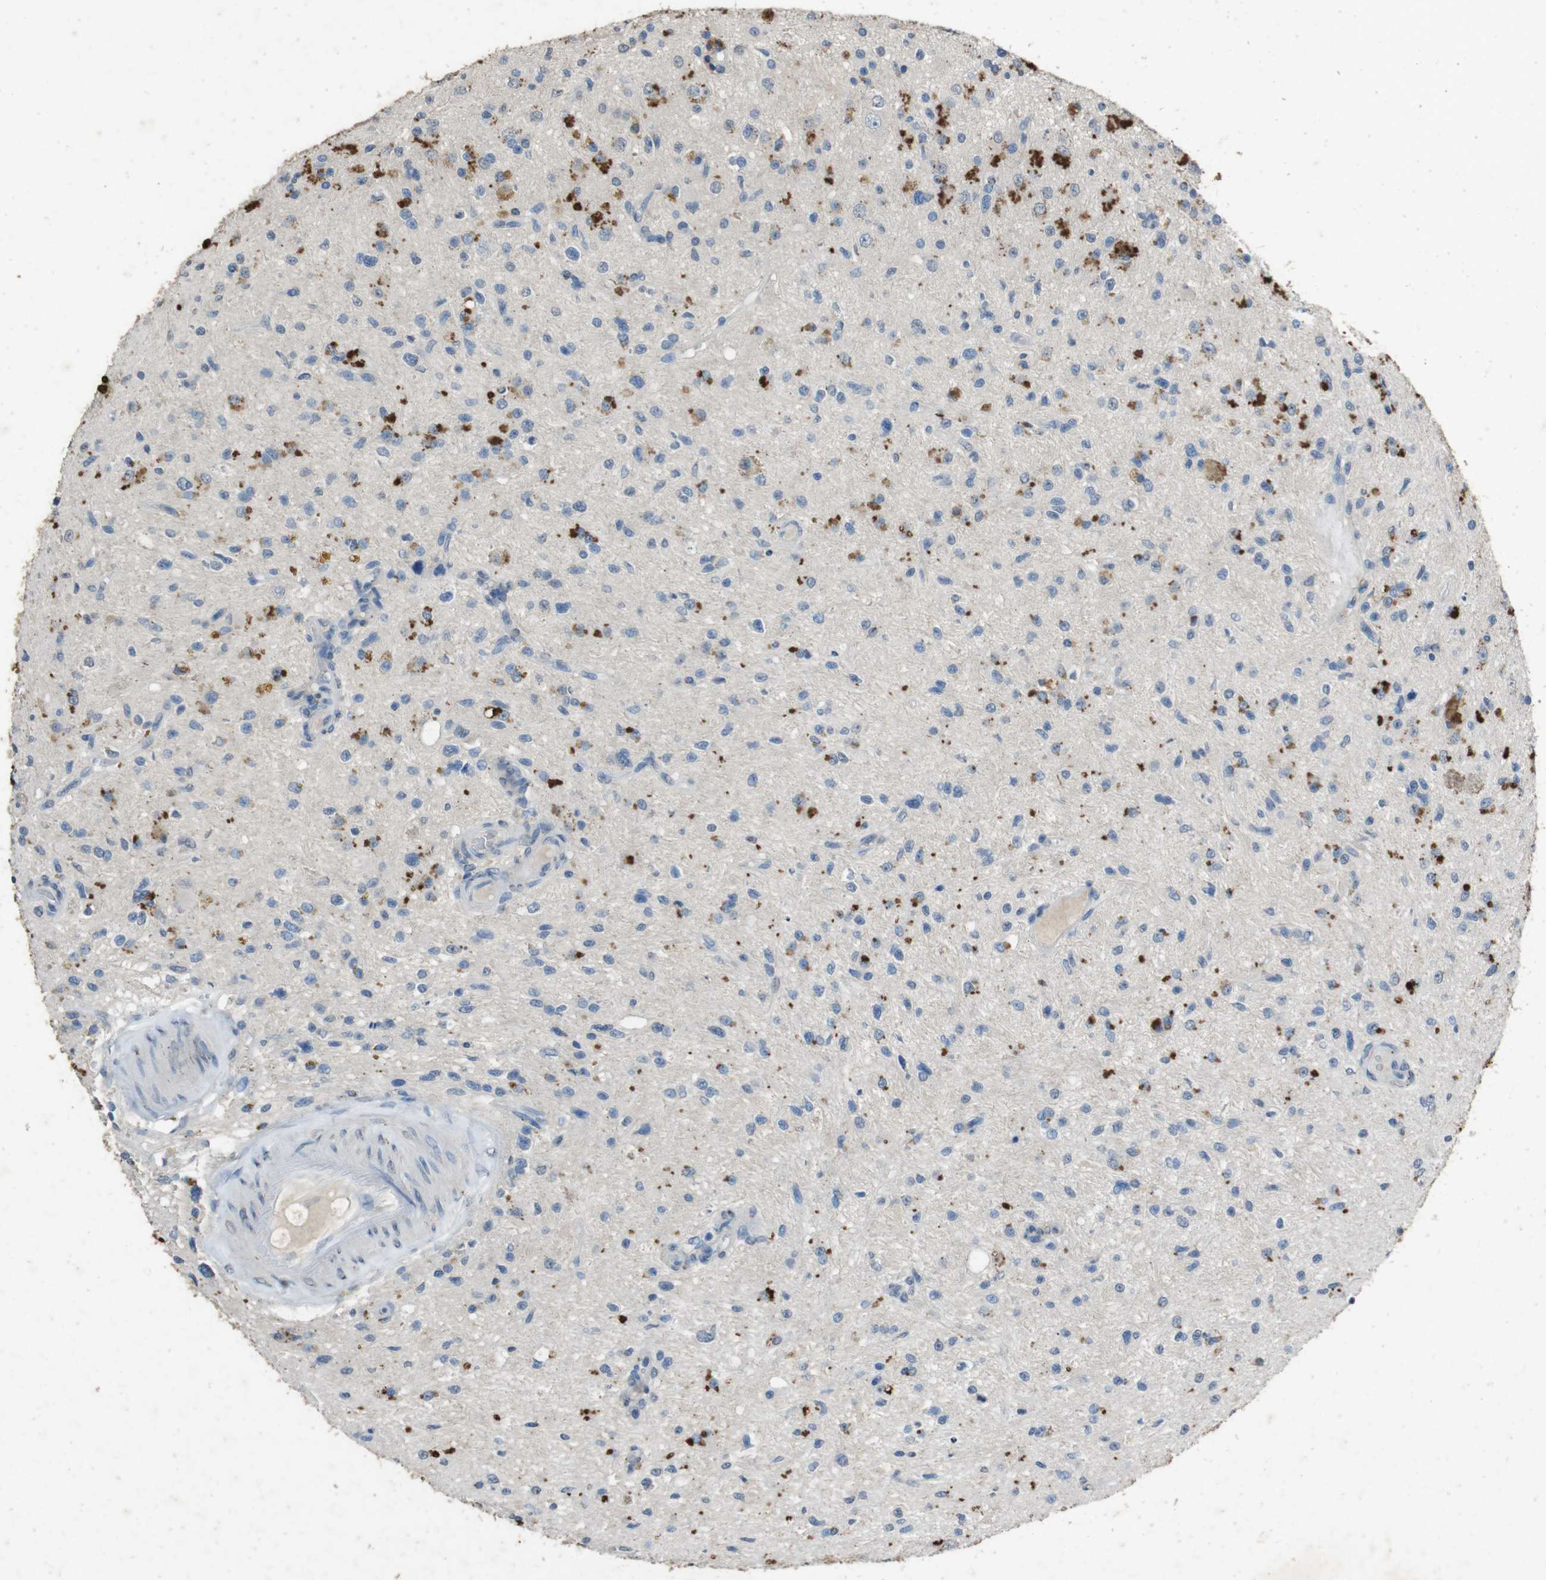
{"staining": {"intensity": "negative", "quantity": "none", "location": "none"}, "tissue": "glioma", "cell_type": "Tumor cells", "image_type": "cancer", "snomed": [{"axis": "morphology", "description": "Glioma, malignant, High grade"}, {"axis": "topography", "description": "Brain"}], "caption": "Photomicrograph shows no significant protein staining in tumor cells of glioma.", "gene": "STBD1", "patient": {"sex": "male", "age": 33}}